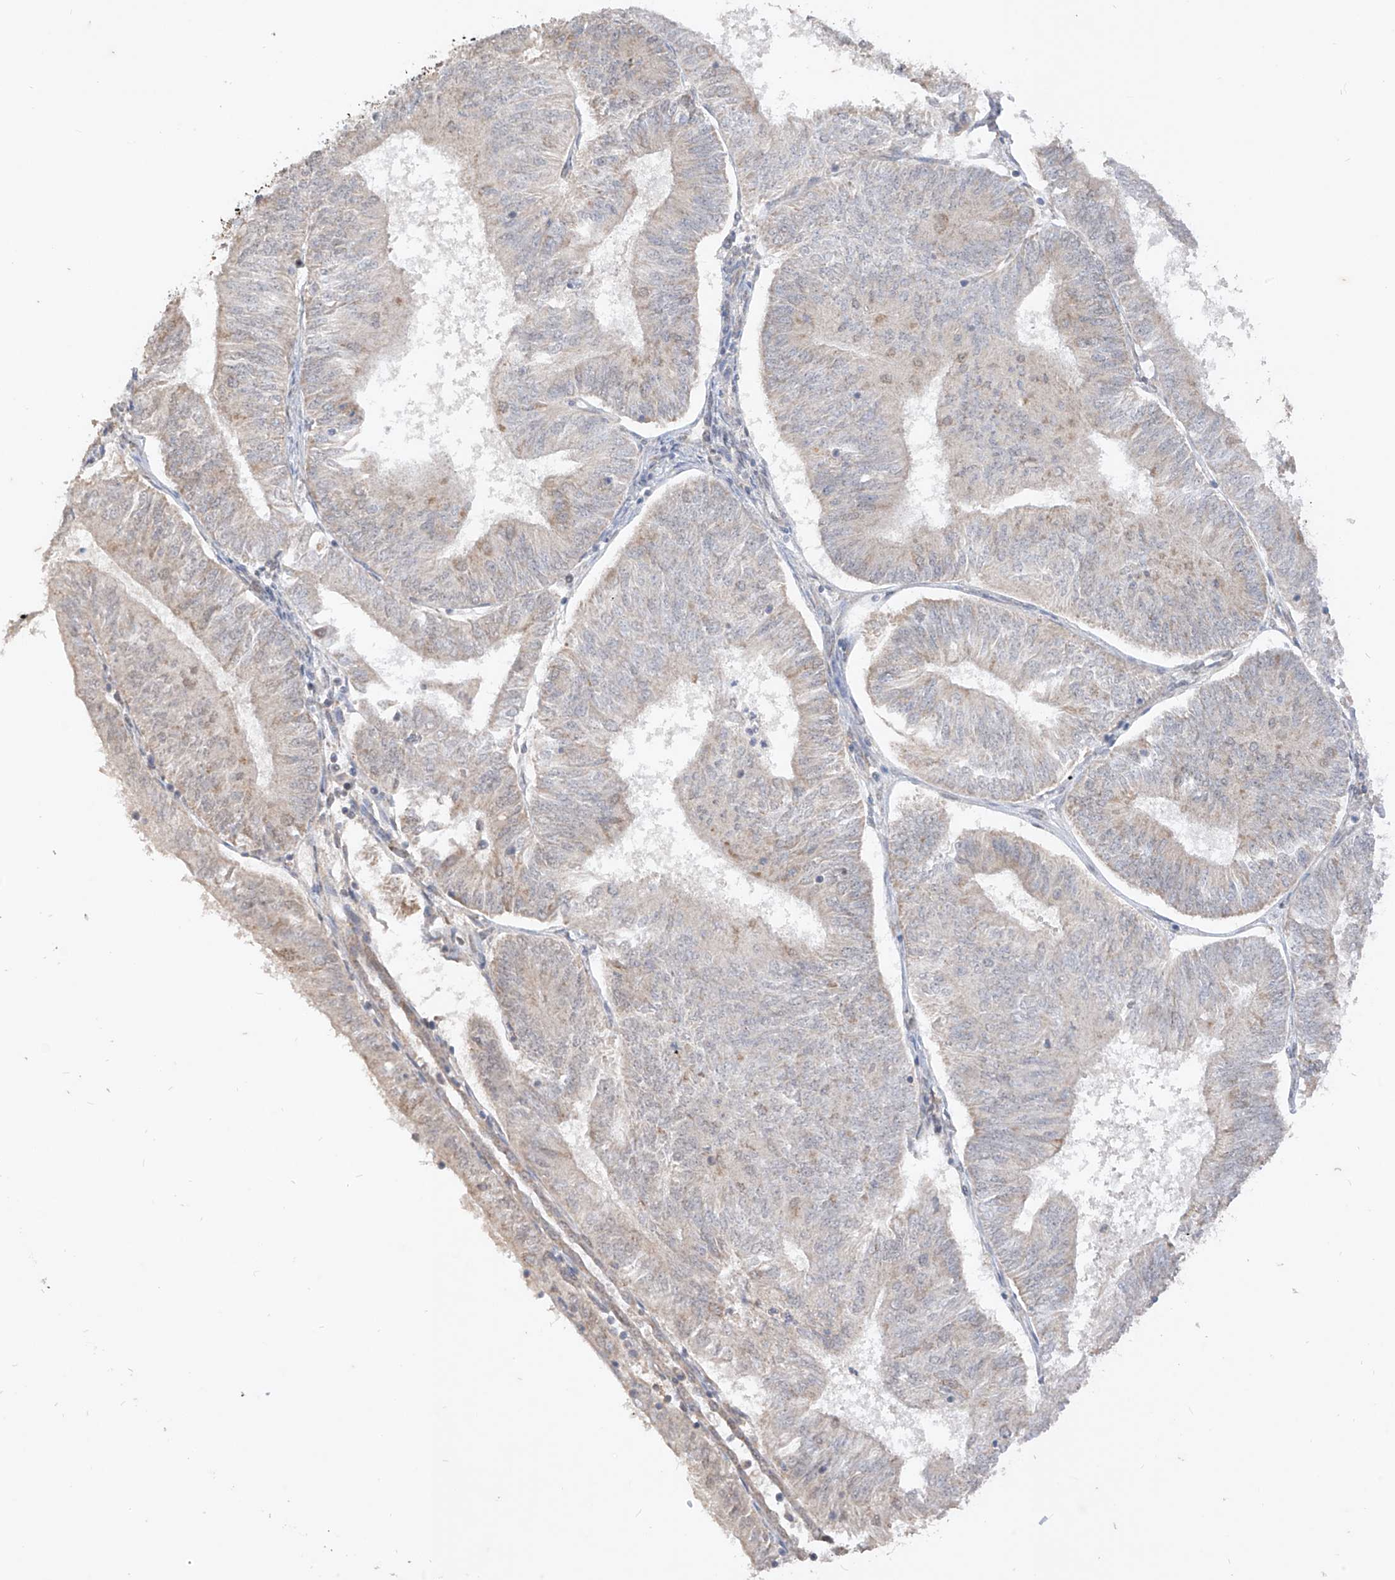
{"staining": {"intensity": "negative", "quantity": "none", "location": "none"}, "tissue": "endometrial cancer", "cell_type": "Tumor cells", "image_type": "cancer", "snomed": [{"axis": "morphology", "description": "Adenocarcinoma, NOS"}, {"axis": "topography", "description": "Endometrium"}], "caption": "High power microscopy histopathology image of an immunohistochemistry image of endometrial cancer (adenocarcinoma), revealing no significant staining in tumor cells.", "gene": "MTUS2", "patient": {"sex": "female", "age": 58}}